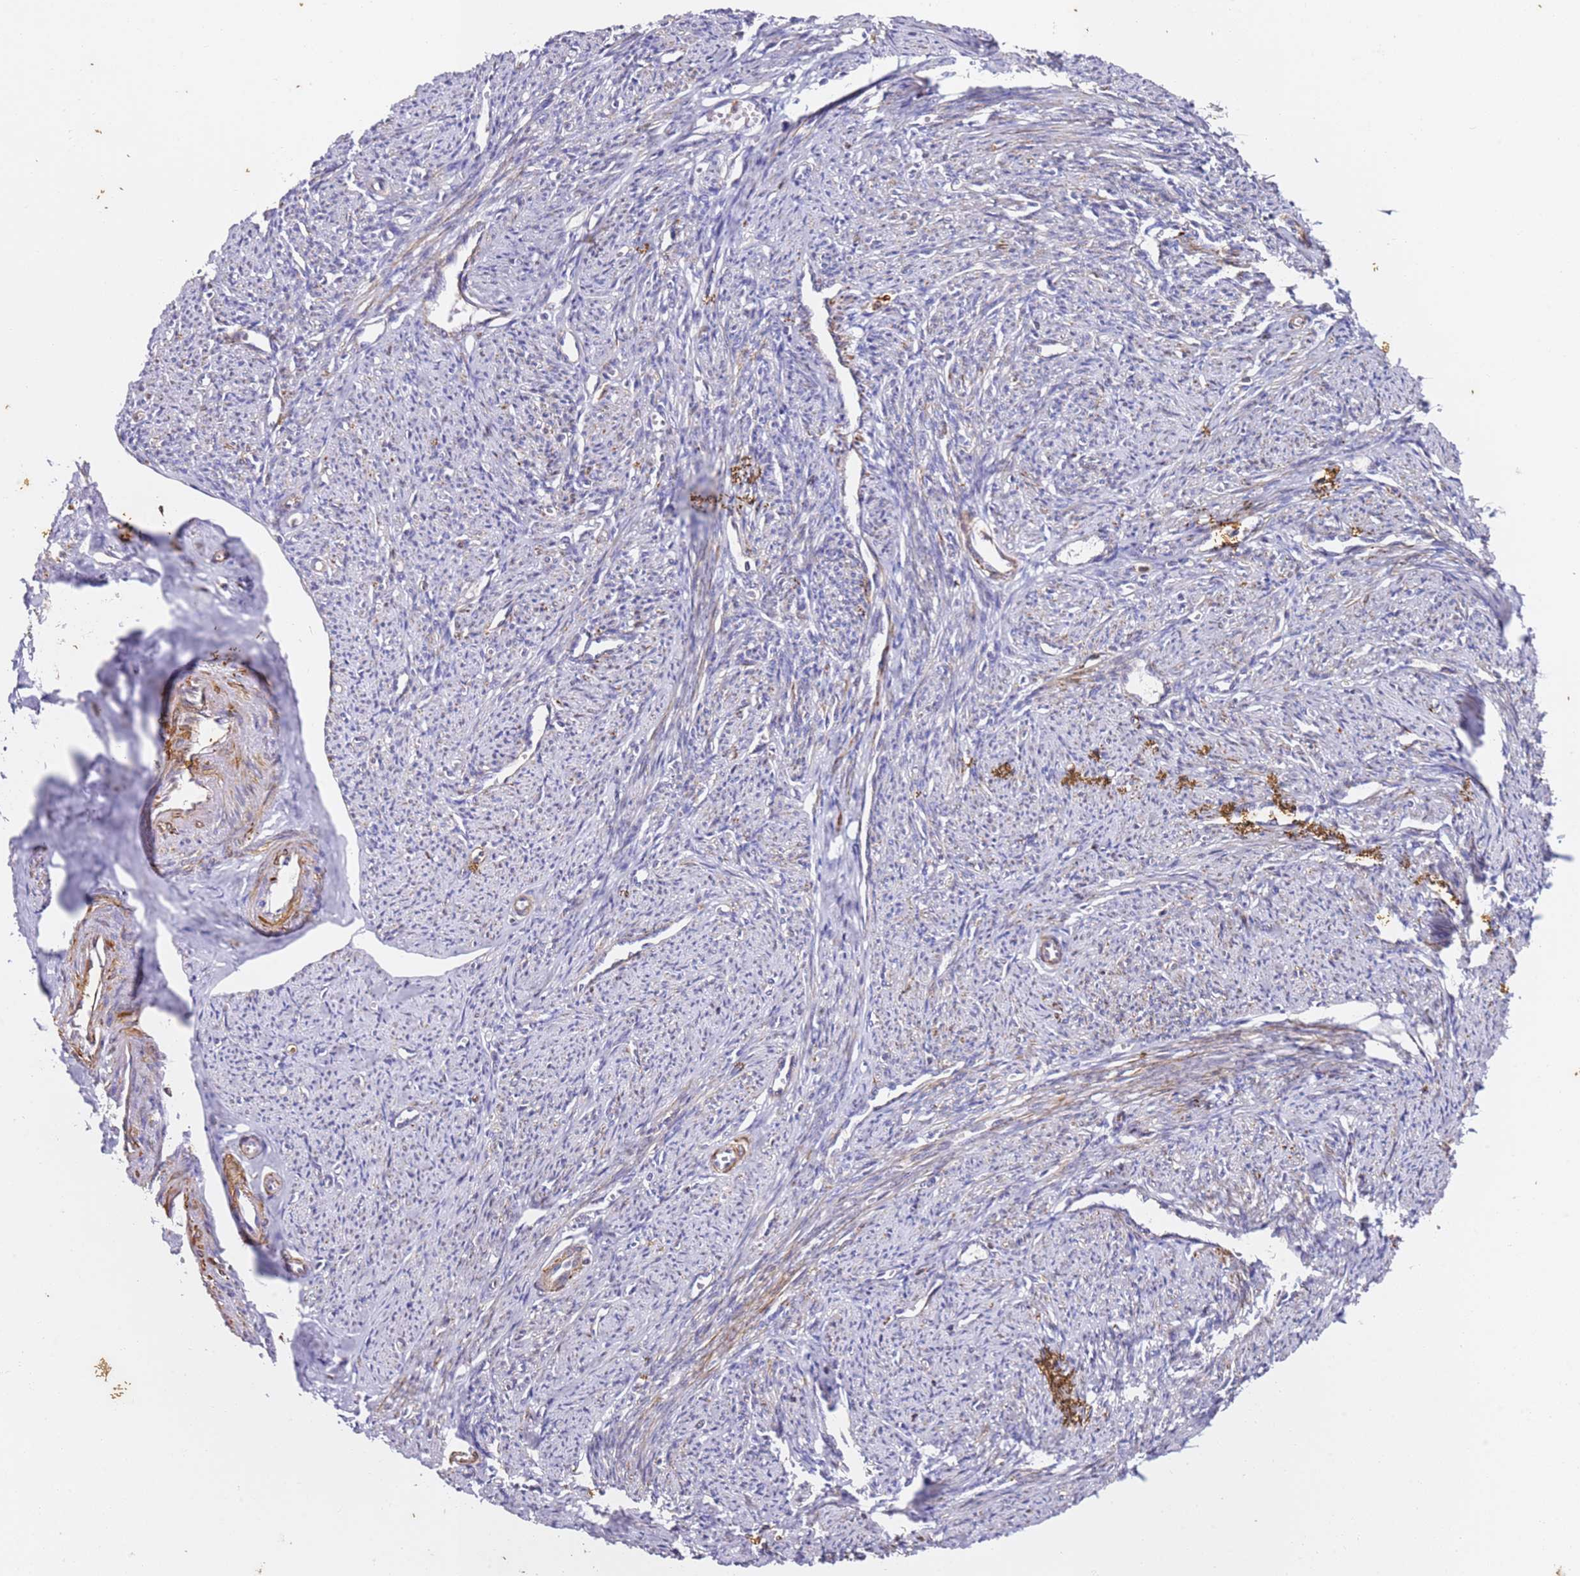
{"staining": {"intensity": "moderate", "quantity": "25%-75%", "location": "cytoplasmic/membranous"}, "tissue": "smooth muscle", "cell_type": "Smooth muscle cells", "image_type": "normal", "snomed": [{"axis": "morphology", "description": "Normal tissue, NOS"}, {"axis": "topography", "description": "Smooth muscle"}, {"axis": "topography", "description": "Uterus"}], "caption": "Immunohistochemistry image of benign smooth muscle stained for a protein (brown), which displays medium levels of moderate cytoplasmic/membranous expression in about 25%-75% of smooth muscle cells.", "gene": "ZNF671", "patient": {"sex": "female", "age": 59}}